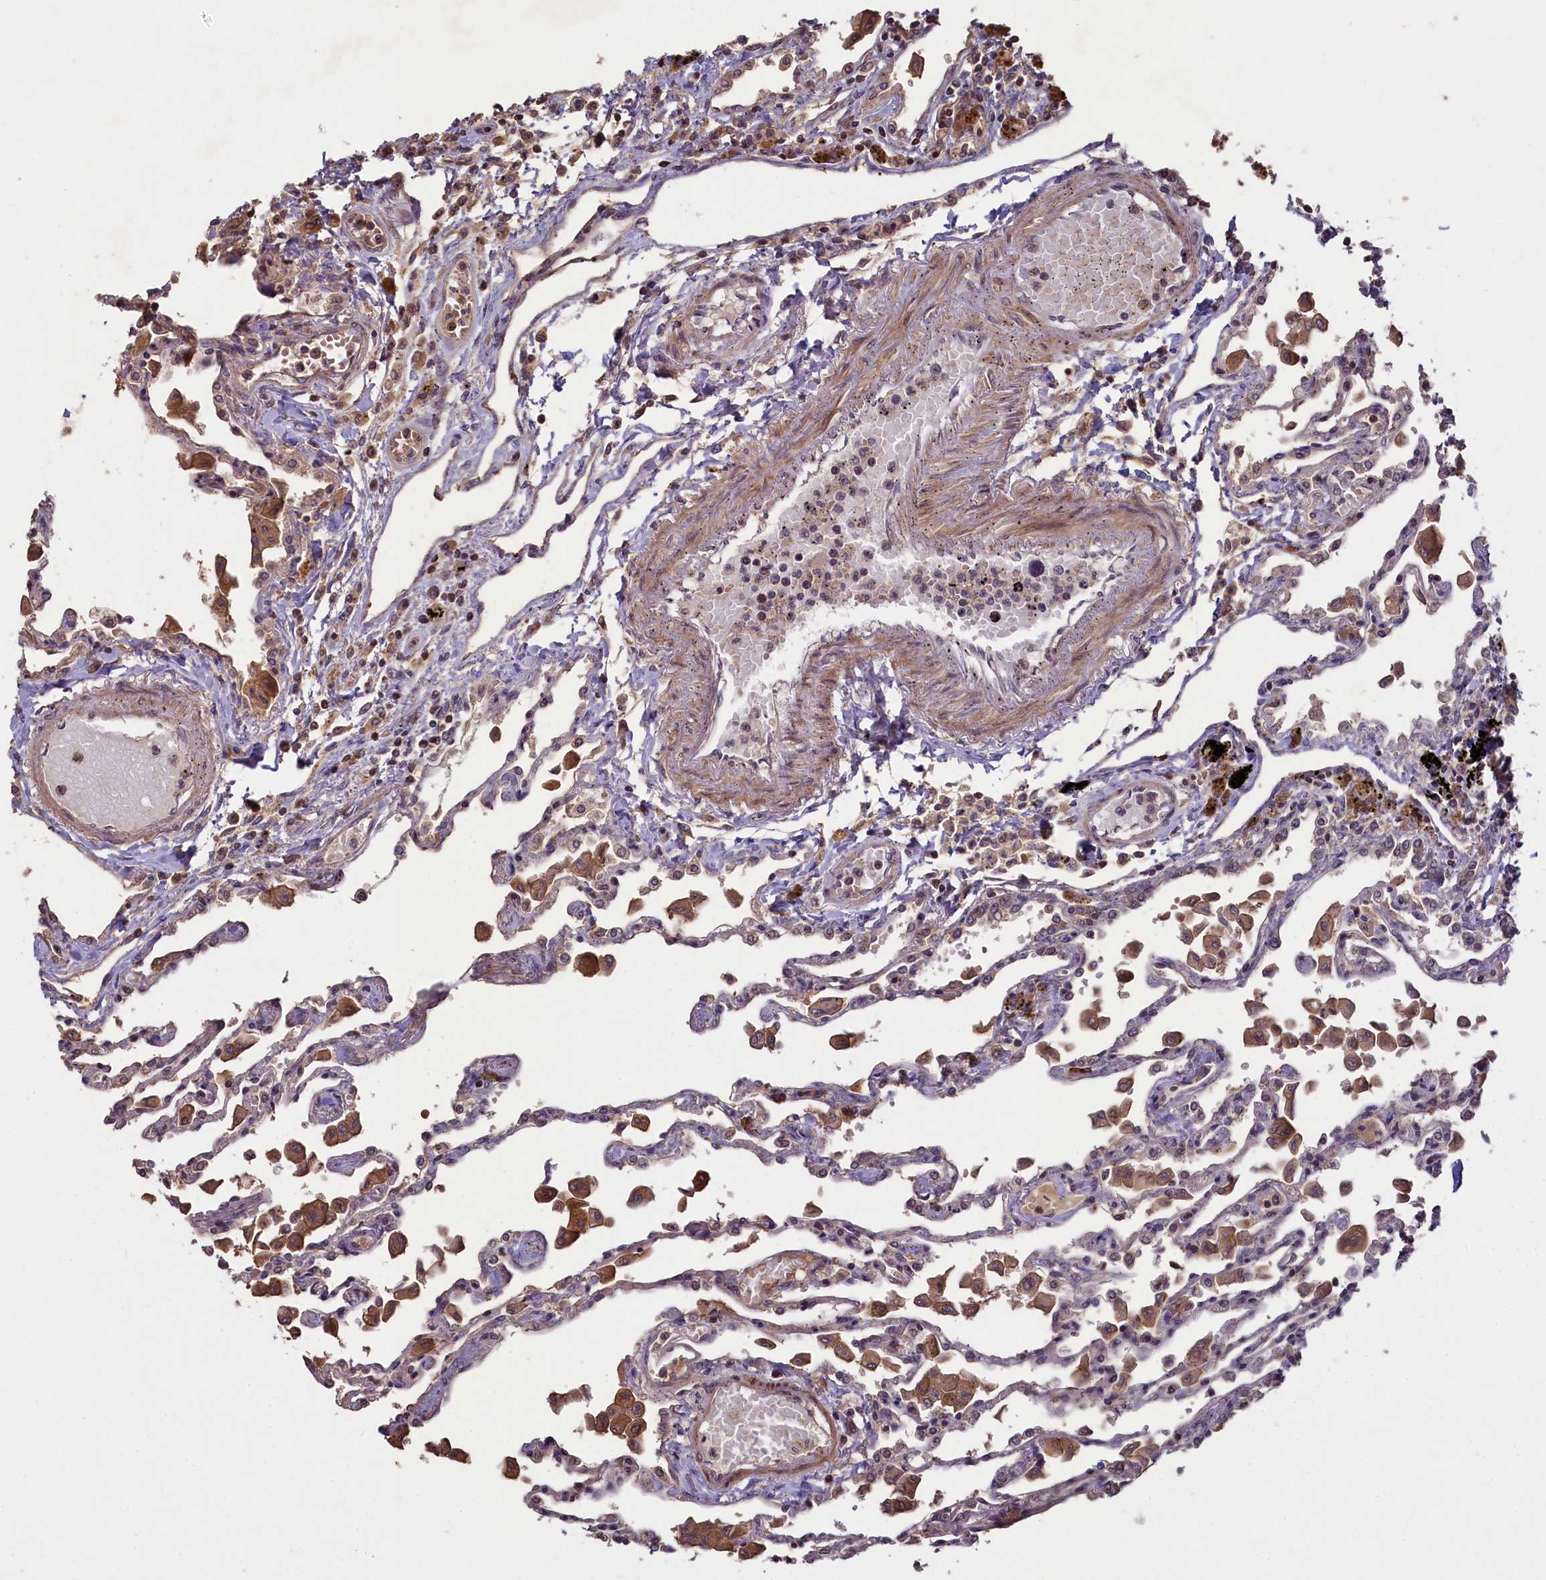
{"staining": {"intensity": "weak", "quantity": "25%-75%", "location": "cytoplasmic/membranous"}, "tissue": "lung", "cell_type": "Alveolar cells", "image_type": "normal", "snomed": [{"axis": "morphology", "description": "Normal tissue, NOS"}, {"axis": "topography", "description": "Bronchus"}, {"axis": "topography", "description": "Lung"}], "caption": "Immunohistochemical staining of unremarkable human lung shows 25%-75% levels of weak cytoplasmic/membranous protein staining in about 25%-75% of alveolar cells. (DAB IHC, brown staining for protein, blue staining for nuclei).", "gene": "NUDT6", "patient": {"sex": "female", "age": 49}}